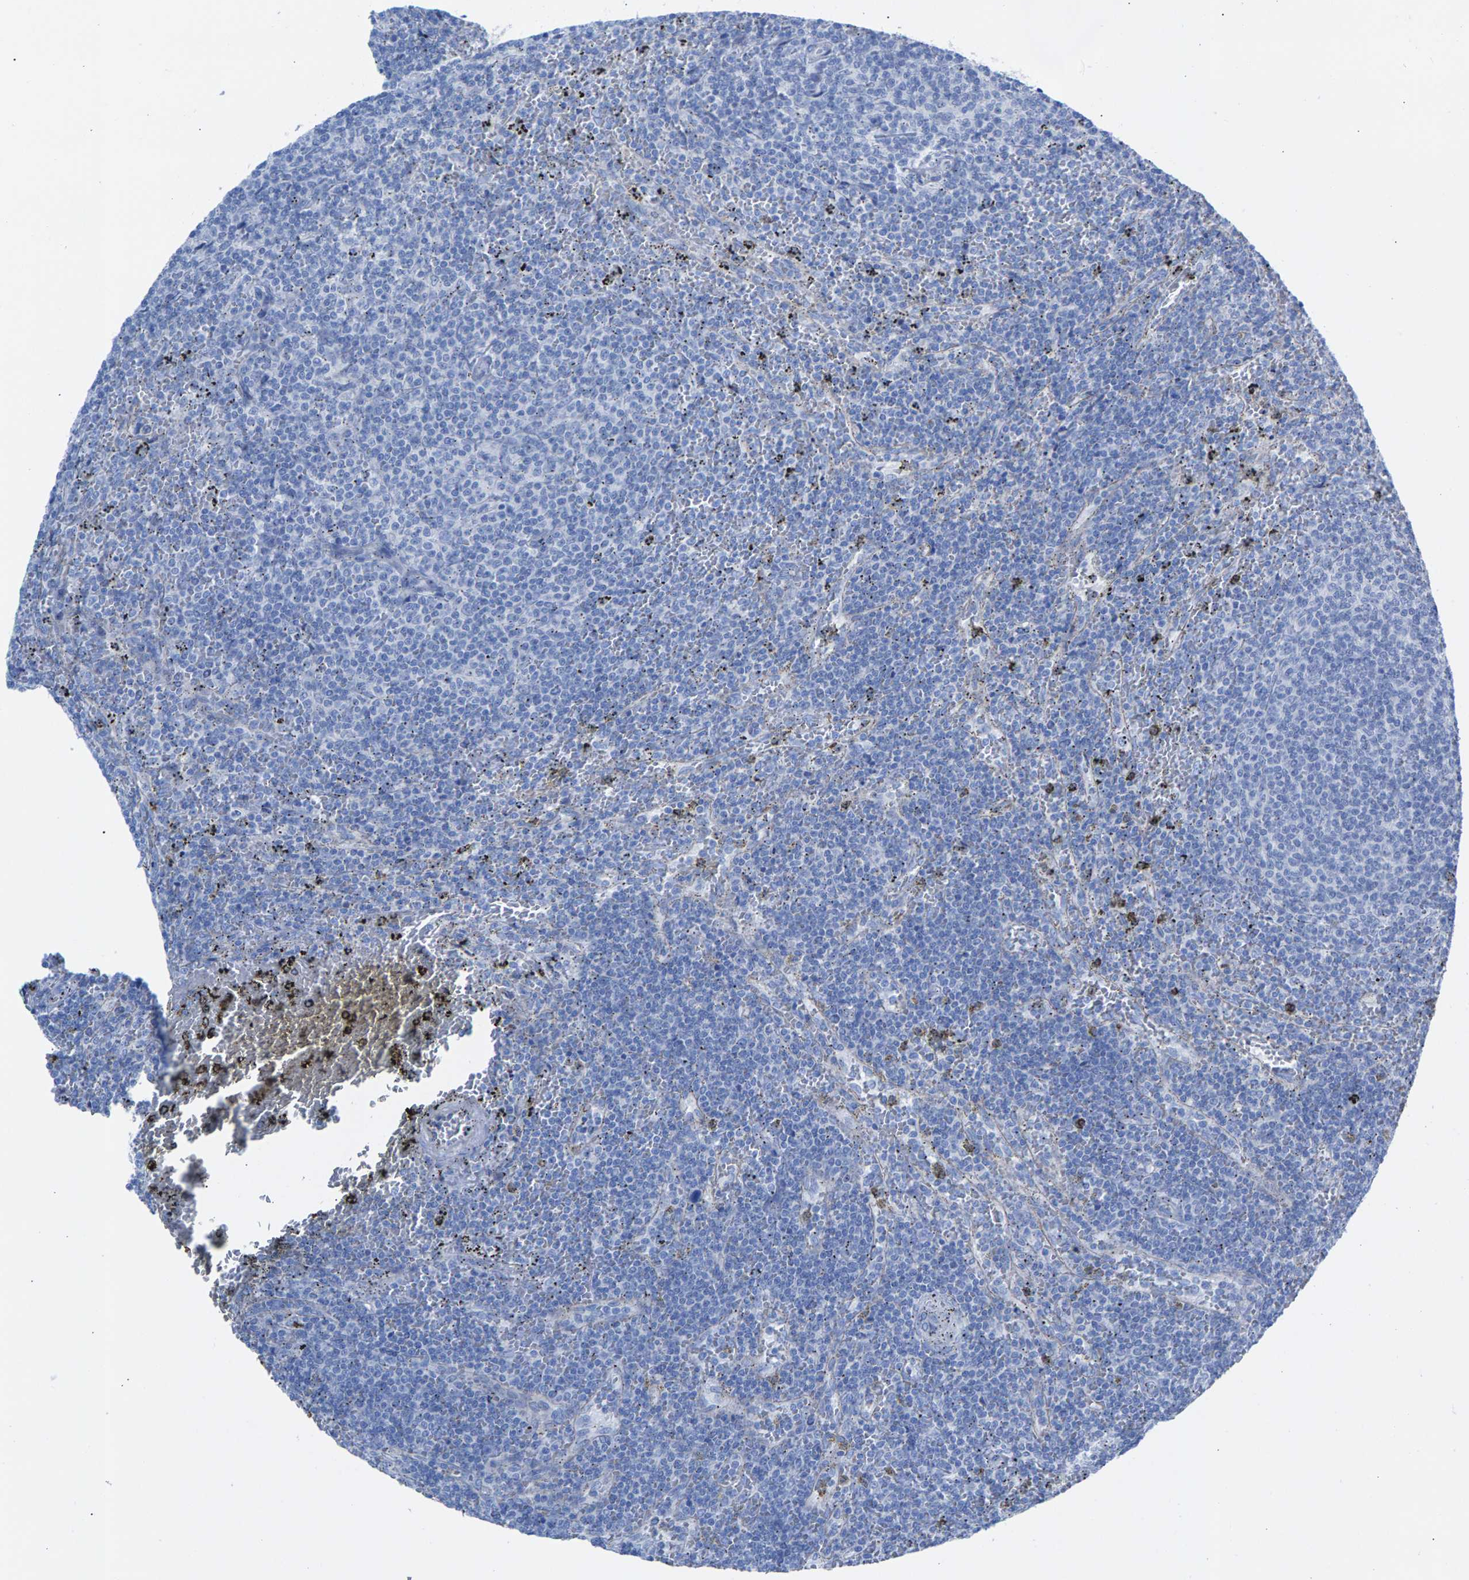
{"staining": {"intensity": "negative", "quantity": "none", "location": "none"}, "tissue": "lymphoma", "cell_type": "Tumor cells", "image_type": "cancer", "snomed": [{"axis": "morphology", "description": "Malignant lymphoma, non-Hodgkin's type, Low grade"}, {"axis": "topography", "description": "Spleen"}], "caption": "A photomicrograph of malignant lymphoma, non-Hodgkin's type (low-grade) stained for a protein reveals no brown staining in tumor cells.", "gene": "CPA1", "patient": {"sex": "female", "age": 50}}